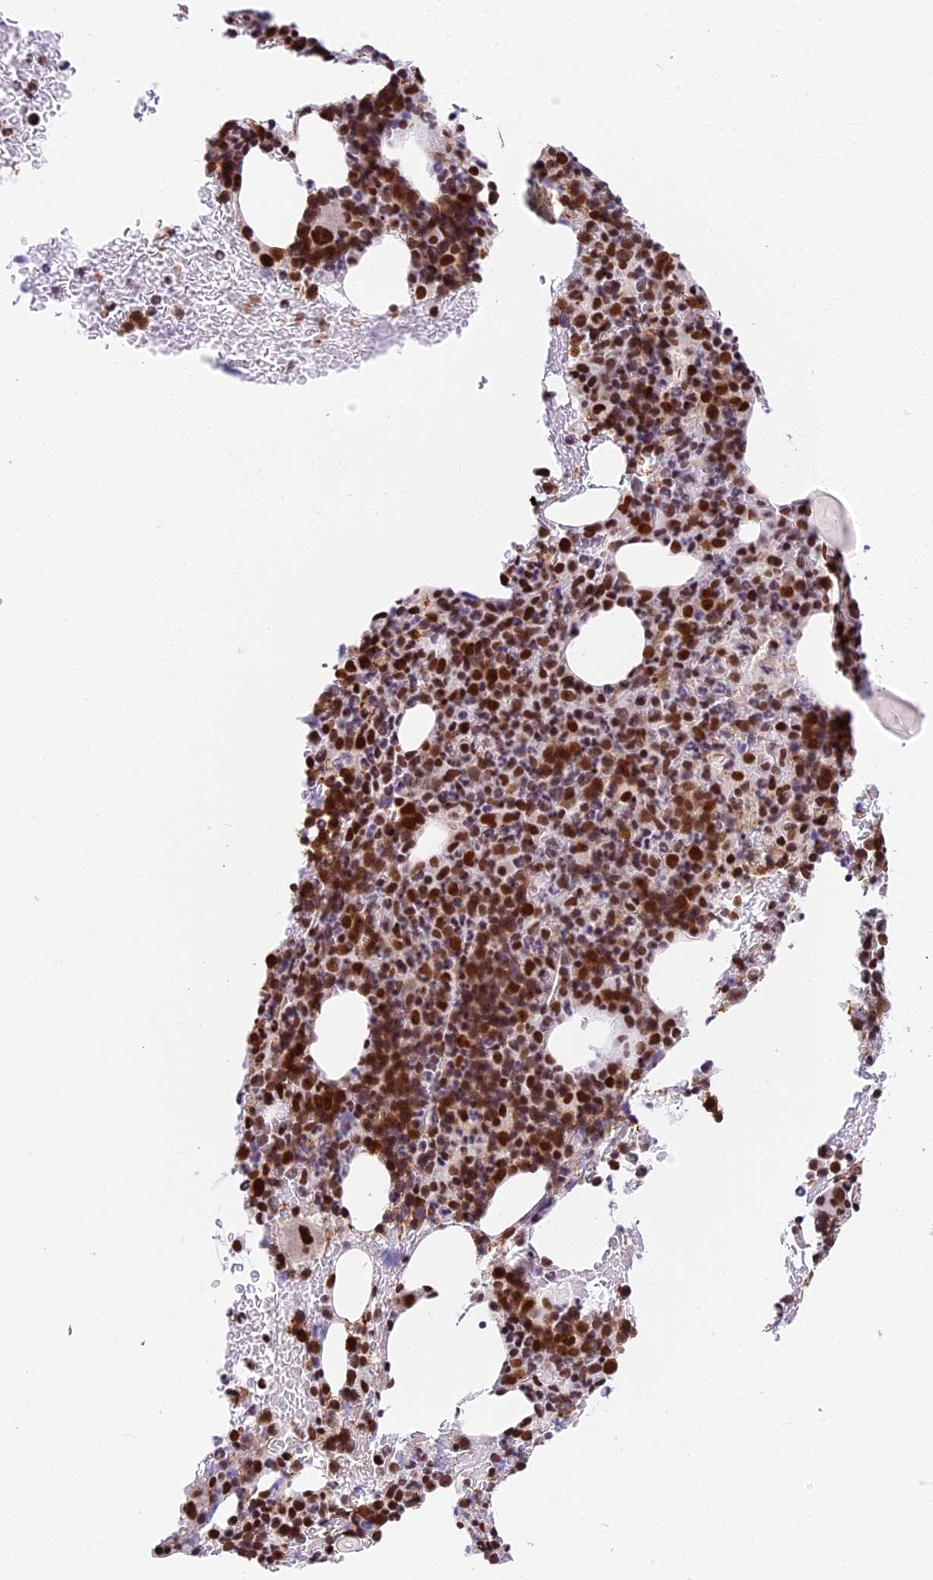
{"staining": {"intensity": "strong", "quantity": ">75%", "location": "nuclear"}, "tissue": "bone marrow", "cell_type": "Hematopoietic cells", "image_type": "normal", "snomed": [{"axis": "morphology", "description": "Normal tissue, NOS"}, {"axis": "topography", "description": "Bone marrow"}], "caption": "Bone marrow stained with a protein marker displays strong staining in hematopoietic cells.", "gene": "SBNO1", "patient": {"sex": "male", "age": 74}}